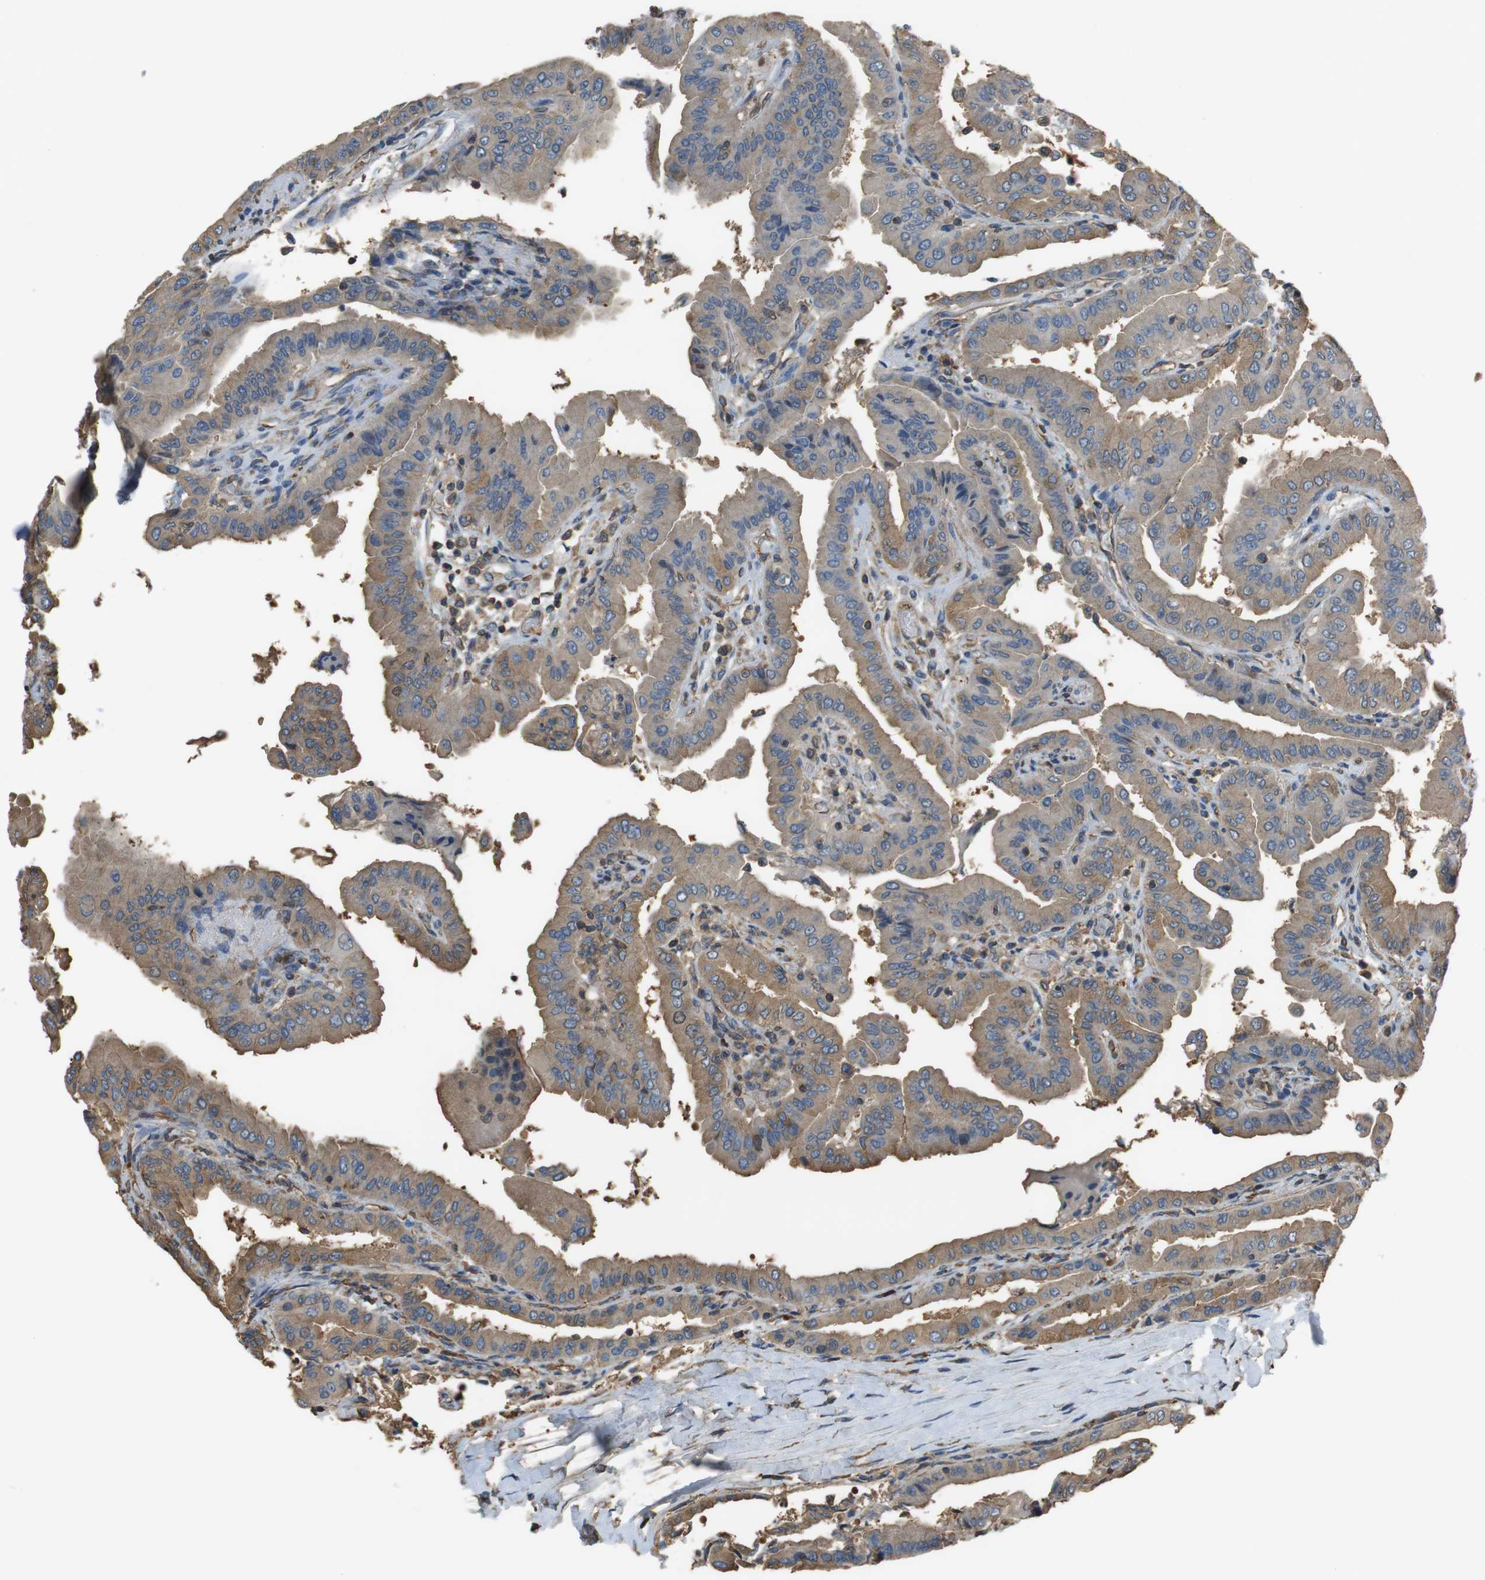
{"staining": {"intensity": "moderate", "quantity": ">75%", "location": "cytoplasmic/membranous"}, "tissue": "thyroid cancer", "cell_type": "Tumor cells", "image_type": "cancer", "snomed": [{"axis": "morphology", "description": "Papillary adenocarcinoma, NOS"}, {"axis": "topography", "description": "Thyroid gland"}], "caption": "Approximately >75% of tumor cells in human thyroid cancer (papillary adenocarcinoma) display moderate cytoplasmic/membranous protein positivity as visualized by brown immunohistochemical staining.", "gene": "FCAR", "patient": {"sex": "male", "age": 33}}